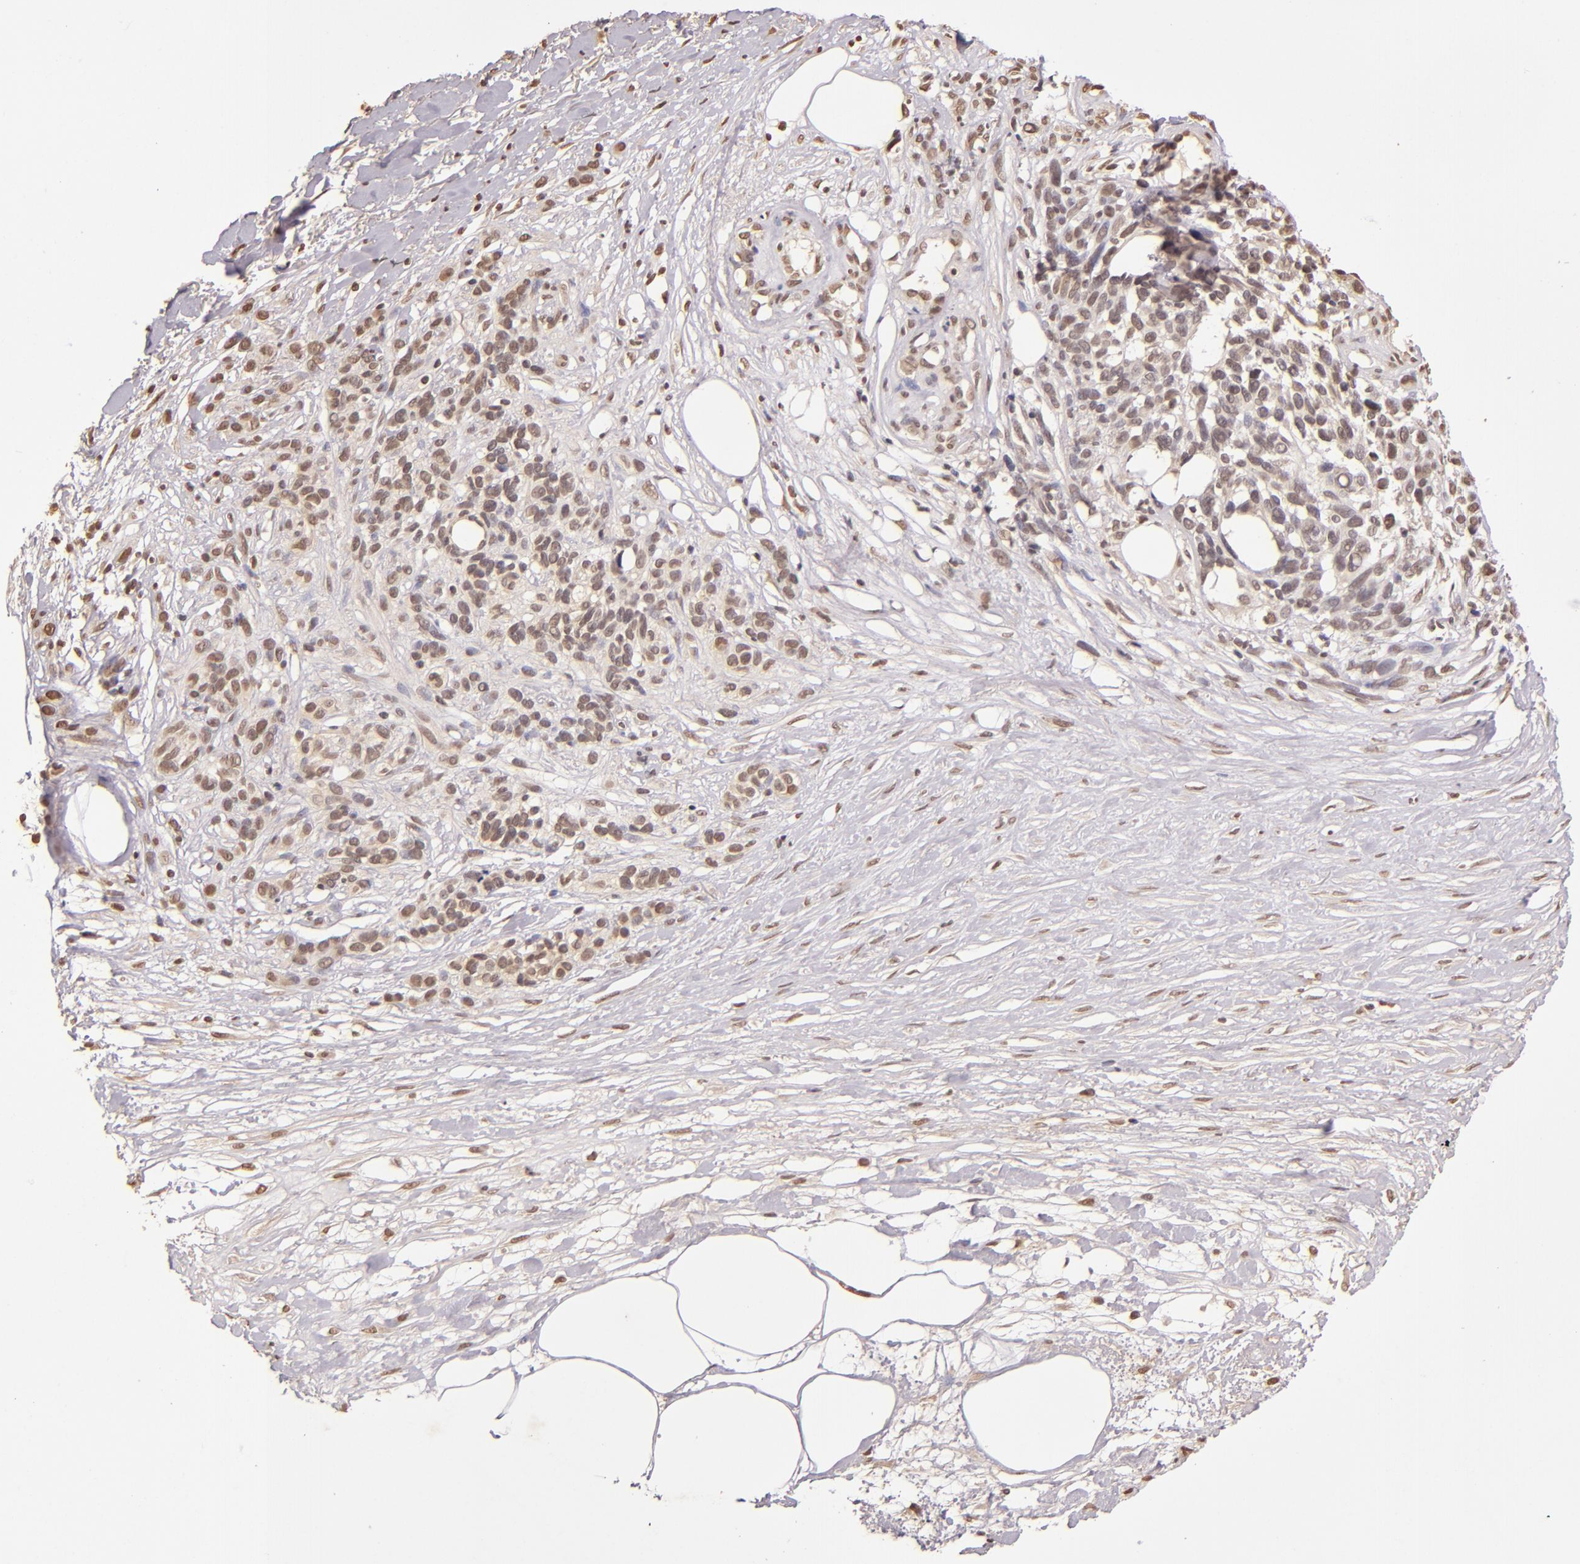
{"staining": {"intensity": "negative", "quantity": "none", "location": "none"}, "tissue": "melanoma", "cell_type": "Tumor cells", "image_type": "cancer", "snomed": [{"axis": "morphology", "description": "Malignant melanoma, NOS"}, {"axis": "topography", "description": "Skin"}], "caption": "This is an immunohistochemistry (IHC) image of malignant melanoma. There is no positivity in tumor cells.", "gene": "CUL1", "patient": {"sex": "female", "age": 85}}